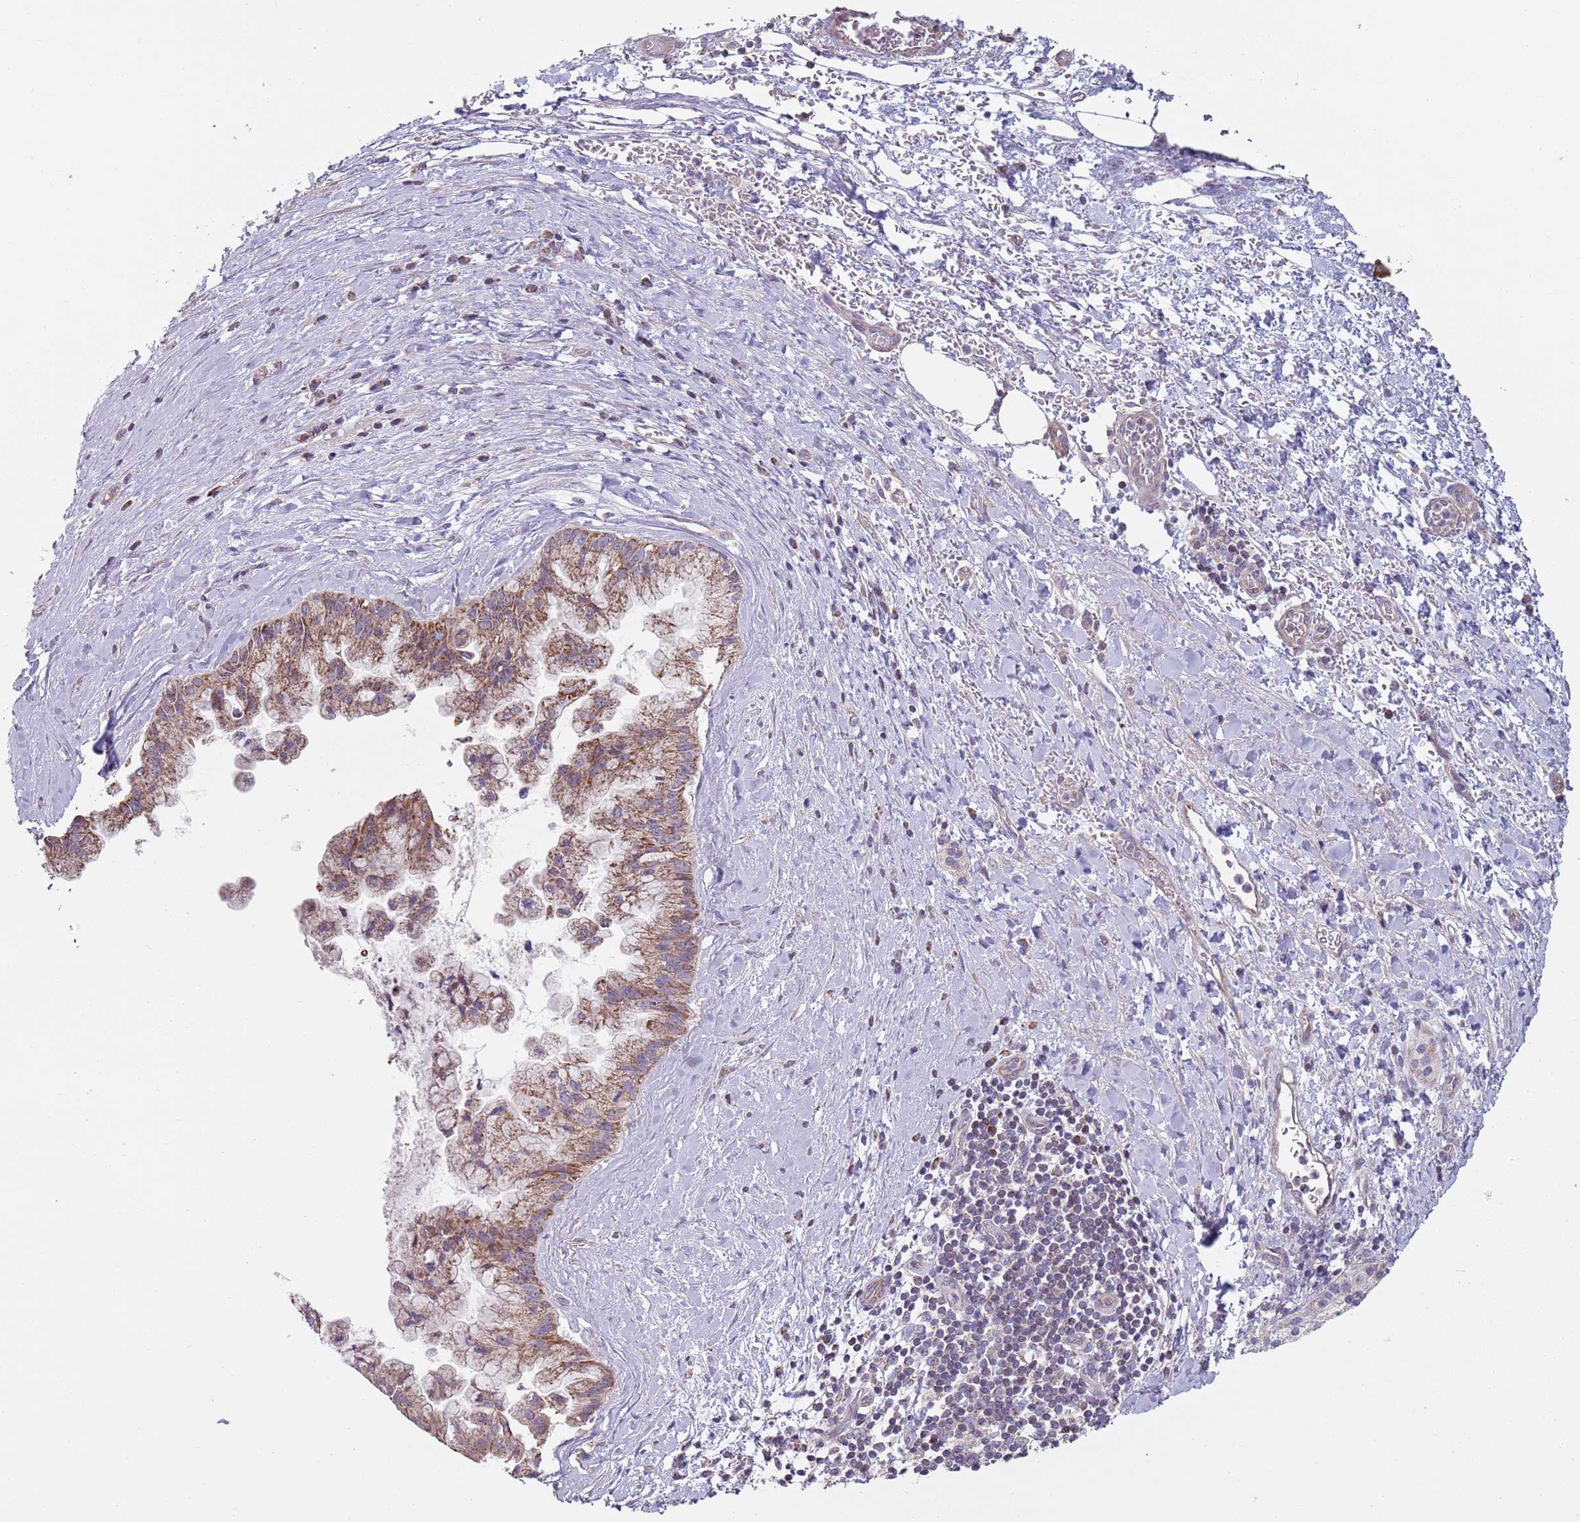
{"staining": {"intensity": "moderate", "quantity": ">75%", "location": "cytoplasmic/membranous"}, "tissue": "pancreatic cancer", "cell_type": "Tumor cells", "image_type": "cancer", "snomed": [{"axis": "morphology", "description": "Adenocarcinoma, NOS"}, {"axis": "topography", "description": "Pancreas"}], "caption": "A histopathology image of human pancreatic adenocarcinoma stained for a protein exhibits moderate cytoplasmic/membranous brown staining in tumor cells.", "gene": "GAS8", "patient": {"sex": "male", "age": 73}}